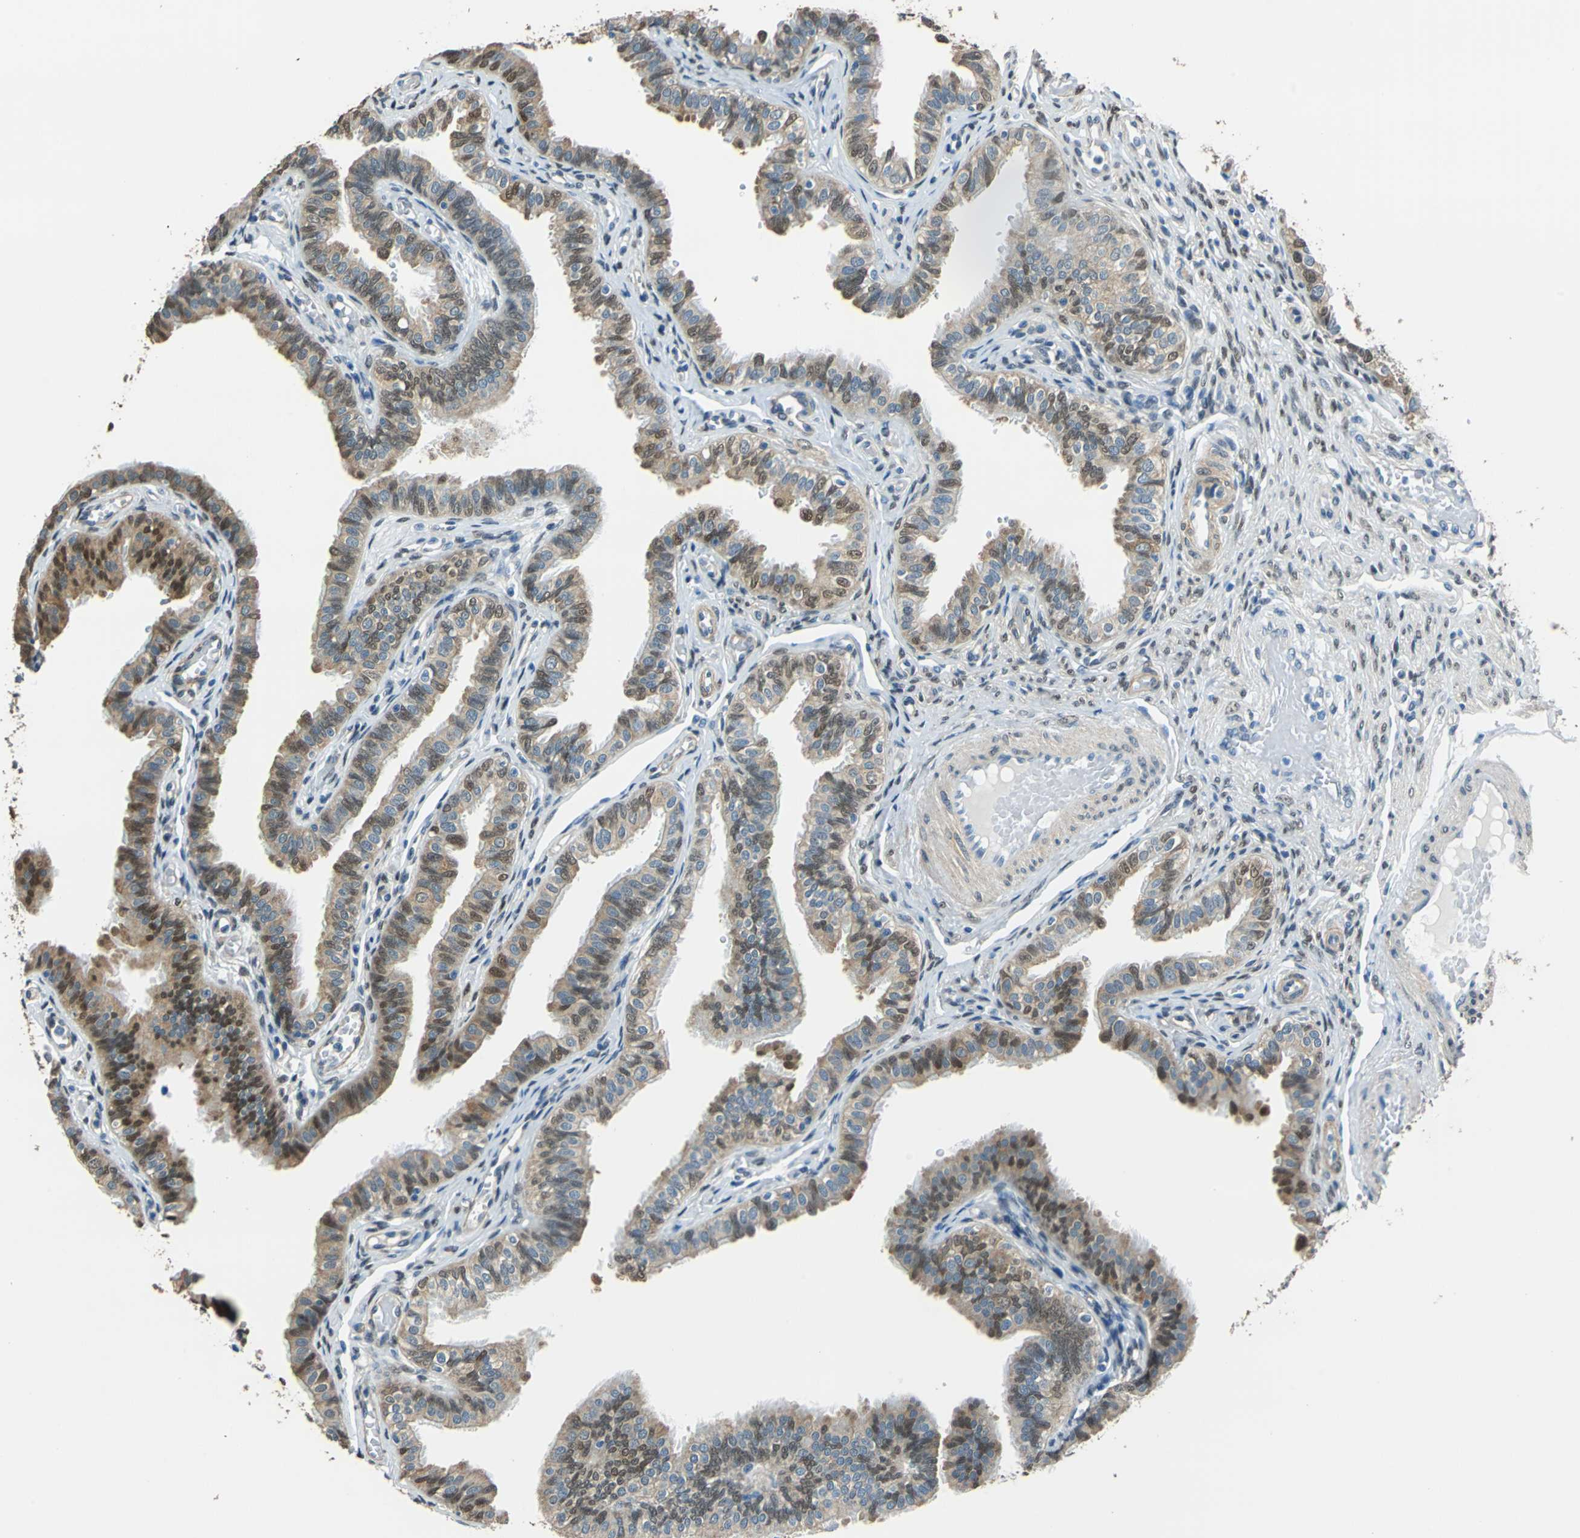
{"staining": {"intensity": "moderate", "quantity": ">75%", "location": "cytoplasmic/membranous,nuclear"}, "tissue": "fallopian tube", "cell_type": "Glandular cells", "image_type": "normal", "snomed": [{"axis": "morphology", "description": "Normal tissue, NOS"}, {"axis": "morphology", "description": "Dermoid, NOS"}, {"axis": "topography", "description": "Fallopian tube"}], "caption": "Fallopian tube stained with immunohistochemistry displays moderate cytoplasmic/membranous,nuclear expression in approximately >75% of glandular cells. Nuclei are stained in blue.", "gene": "FKBP4", "patient": {"sex": "female", "age": 33}}